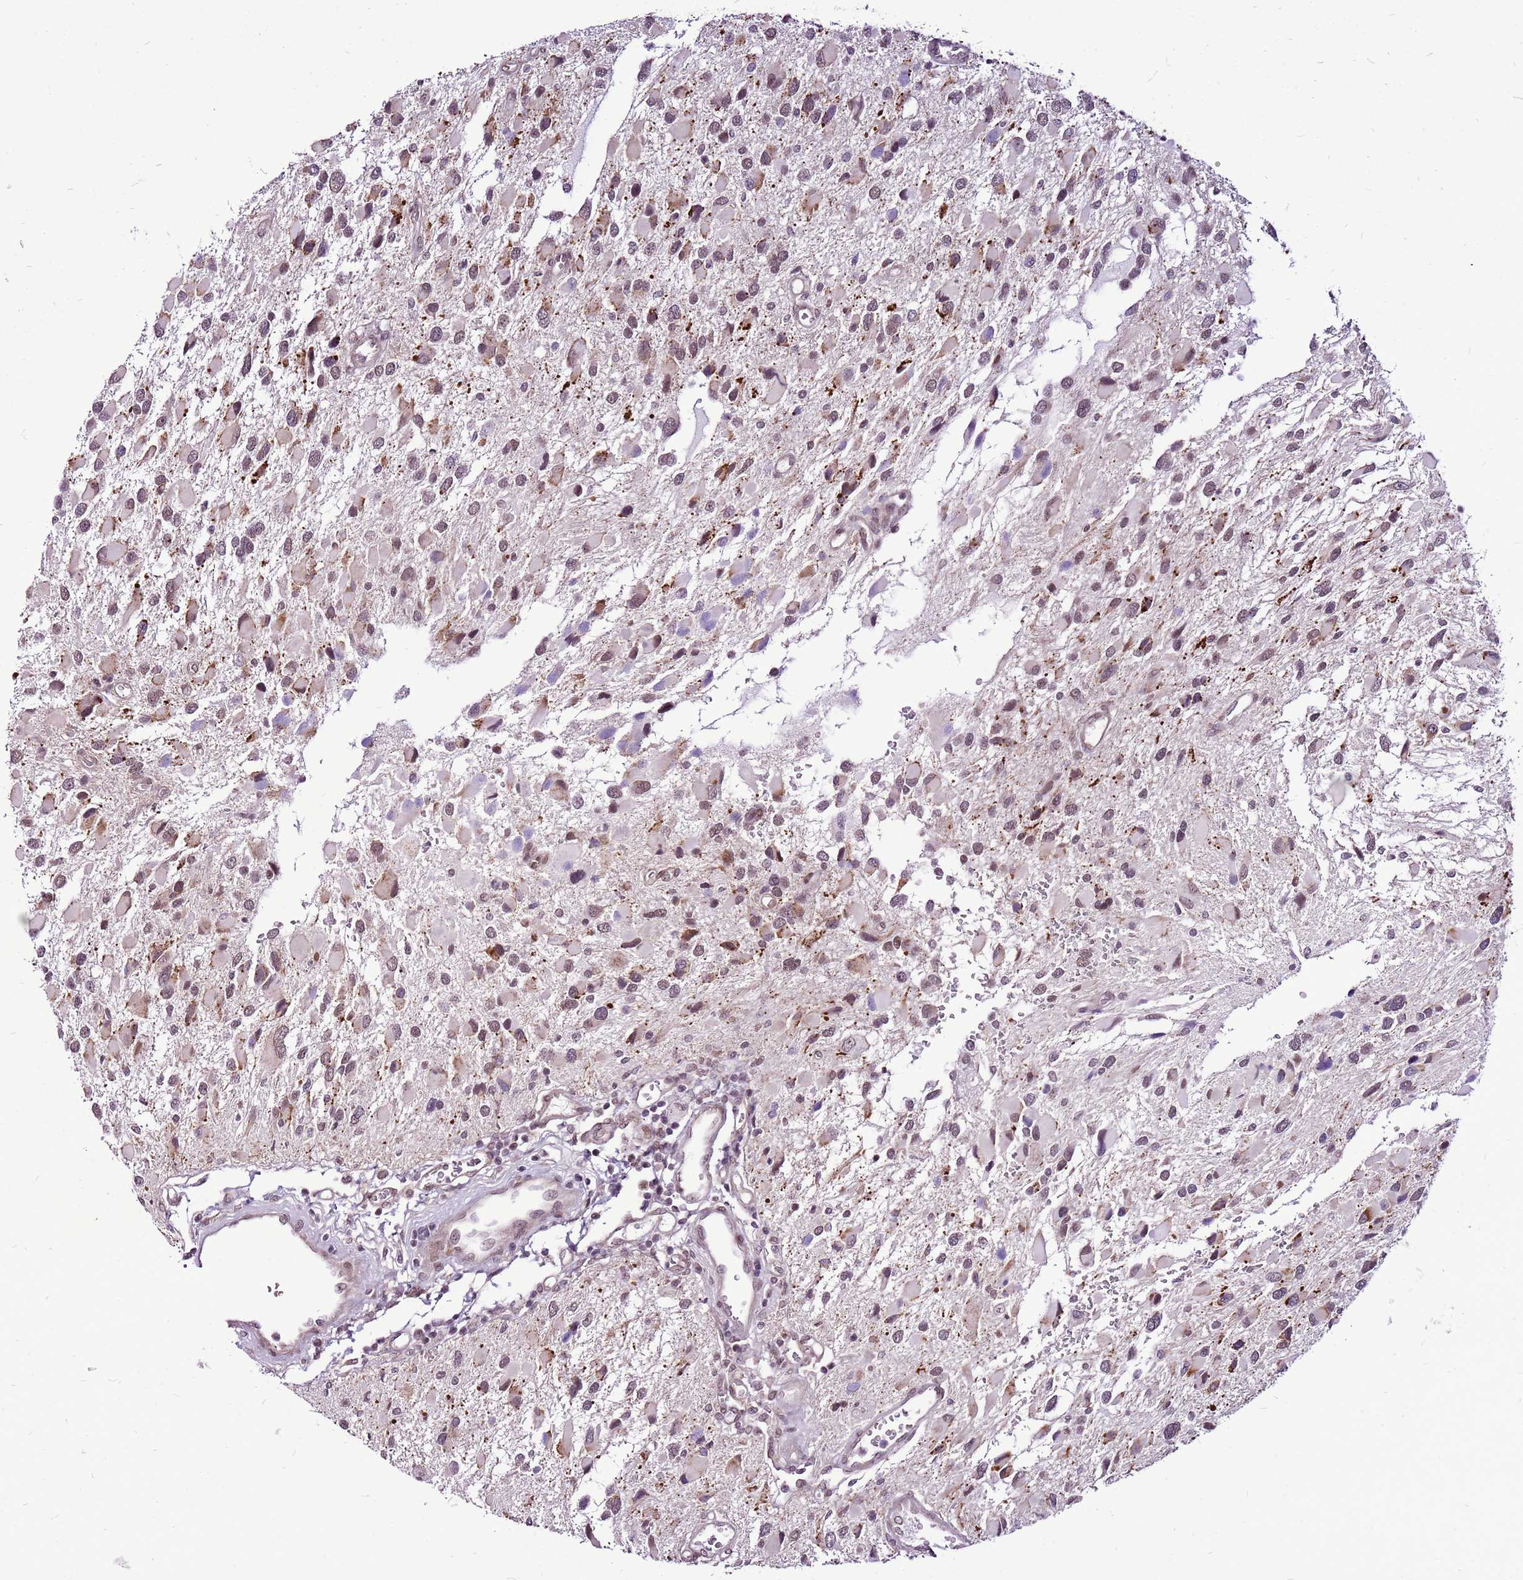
{"staining": {"intensity": "moderate", "quantity": "25%-75%", "location": "cytoplasmic/membranous,nuclear"}, "tissue": "glioma", "cell_type": "Tumor cells", "image_type": "cancer", "snomed": [{"axis": "morphology", "description": "Glioma, malignant, High grade"}, {"axis": "topography", "description": "Brain"}], "caption": "Immunohistochemistry (IHC) of malignant high-grade glioma shows medium levels of moderate cytoplasmic/membranous and nuclear positivity in approximately 25%-75% of tumor cells. The staining was performed using DAB (3,3'-diaminobenzidine) to visualize the protein expression in brown, while the nuclei were stained in blue with hematoxylin (Magnification: 20x).", "gene": "CCDC166", "patient": {"sex": "male", "age": 53}}